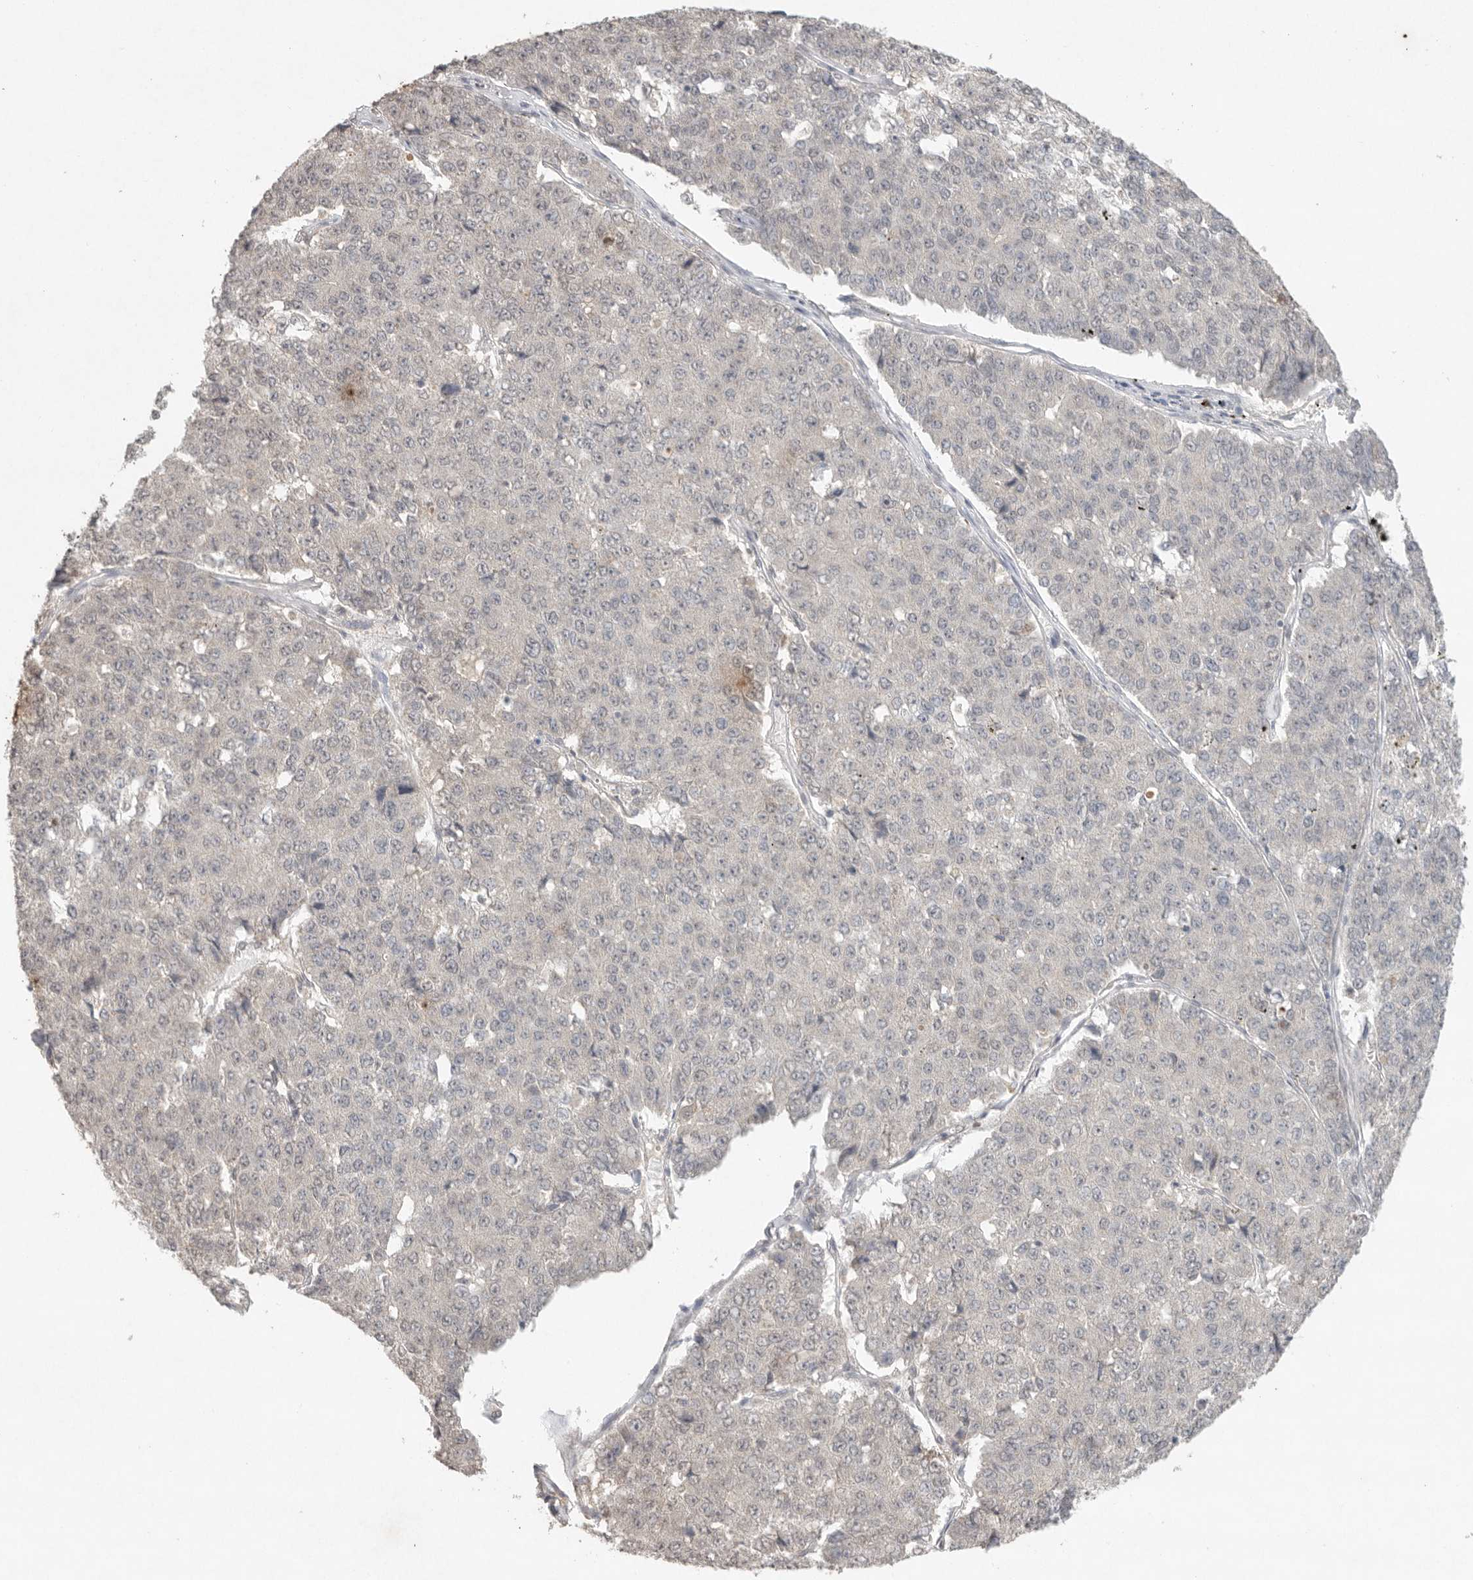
{"staining": {"intensity": "negative", "quantity": "none", "location": "none"}, "tissue": "pancreatic cancer", "cell_type": "Tumor cells", "image_type": "cancer", "snomed": [{"axis": "morphology", "description": "Adenocarcinoma, NOS"}, {"axis": "topography", "description": "Pancreas"}], "caption": "High magnification brightfield microscopy of pancreatic cancer stained with DAB (3,3'-diaminobenzidine) (brown) and counterstained with hematoxylin (blue): tumor cells show no significant staining. (Brightfield microscopy of DAB (3,3'-diaminobenzidine) immunohistochemistry at high magnification).", "gene": "KLK5", "patient": {"sex": "male", "age": 50}}